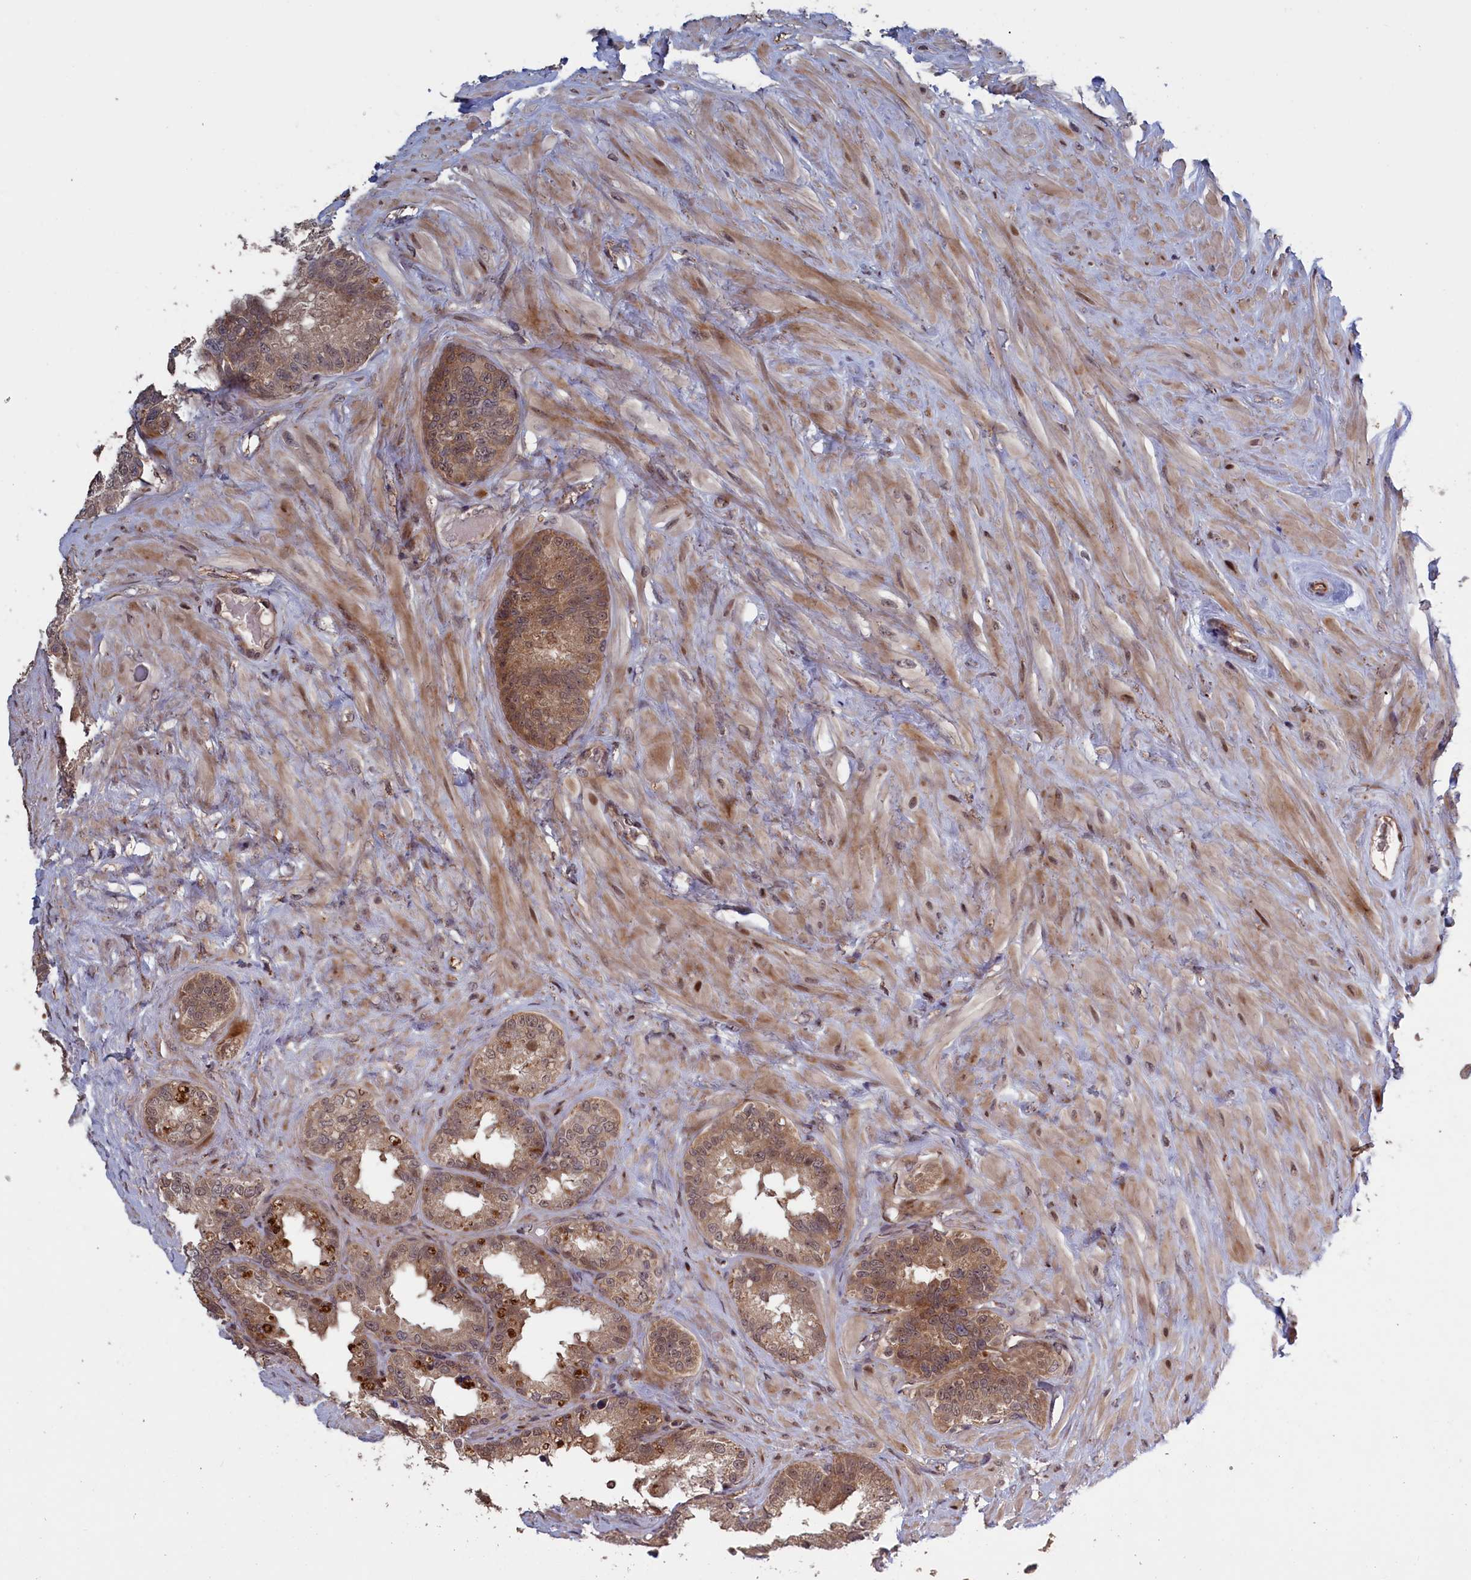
{"staining": {"intensity": "moderate", "quantity": "25%-75%", "location": "cytoplasmic/membranous"}, "tissue": "seminal vesicle", "cell_type": "Glandular cells", "image_type": "normal", "snomed": [{"axis": "morphology", "description": "Normal tissue, NOS"}, {"axis": "topography", "description": "Seminal veicle"}], "caption": "Immunohistochemical staining of unremarkable human seminal vesicle displays 25%-75% levels of moderate cytoplasmic/membranous protein staining in approximately 25%-75% of glandular cells. The protein is stained brown, and the nuclei are stained in blue (DAB IHC with brightfield microscopy, high magnification).", "gene": "LSG1", "patient": {"sex": "male", "age": 80}}